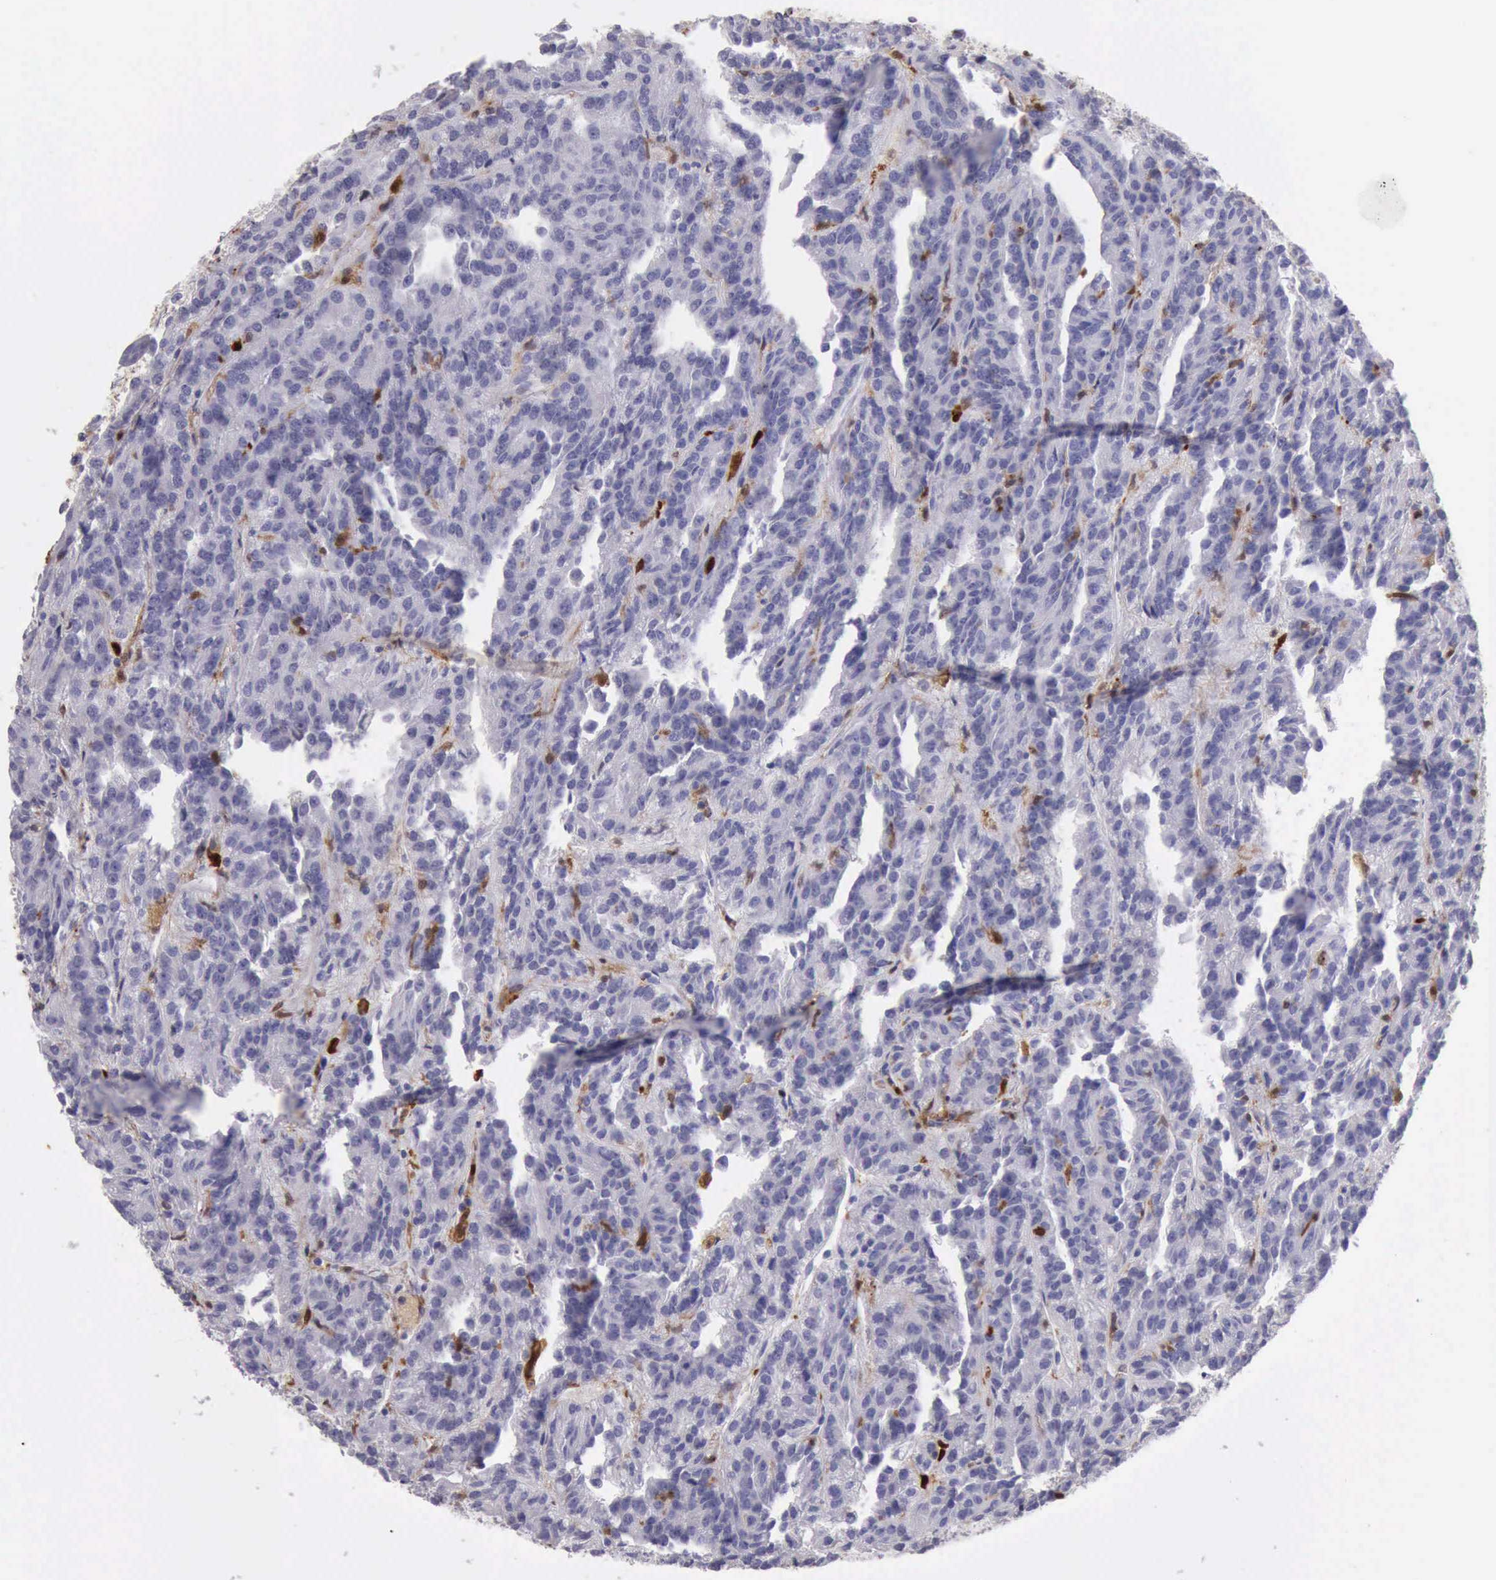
{"staining": {"intensity": "negative", "quantity": "none", "location": "none"}, "tissue": "renal cancer", "cell_type": "Tumor cells", "image_type": "cancer", "snomed": [{"axis": "morphology", "description": "Adenocarcinoma, NOS"}, {"axis": "topography", "description": "Kidney"}], "caption": "Immunohistochemistry (IHC) of renal adenocarcinoma demonstrates no positivity in tumor cells. (DAB immunohistochemistry (IHC) with hematoxylin counter stain).", "gene": "CSTA", "patient": {"sex": "male", "age": 46}}